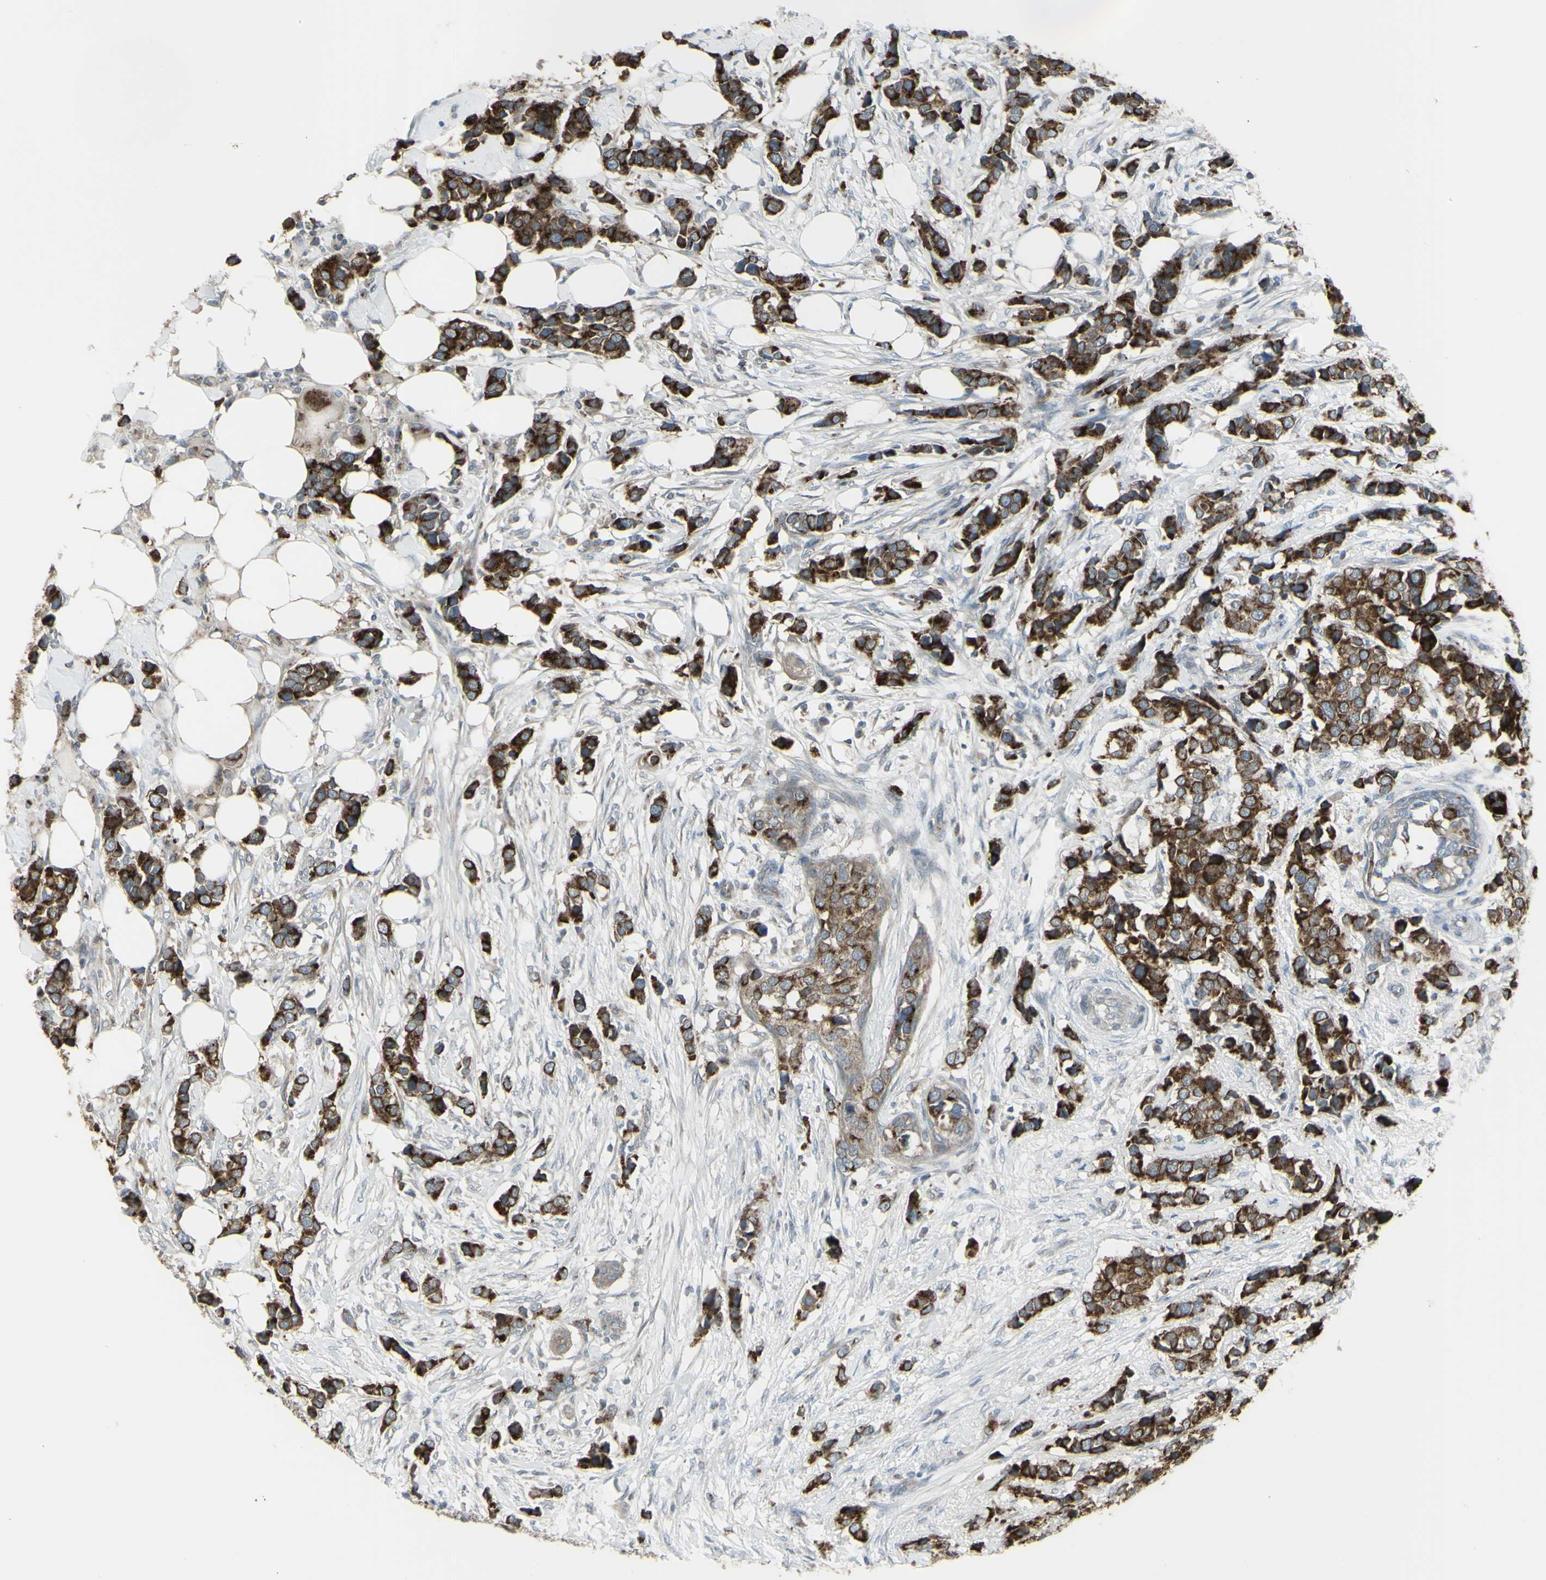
{"staining": {"intensity": "strong", "quantity": ">75%", "location": "cytoplasmic/membranous"}, "tissue": "breast cancer", "cell_type": "Tumor cells", "image_type": "cancer", "snomed": [{"axis": "morphology", "description": "Normal tissue, NOS"}, {"axis": "morphology", "description": "Duct carcinoma"}, {"axis": "topography", "description": "Breast"}], "caption": "Breast cancer (infiltrating ductal carcinoma) stained with DAB (3,3'-diaminobenzidine) IHC demonstrates high levels of strong cytoplasmic/membranous staining in approximately >75% of tumor cells. The staining is performed using DAB brown chromogen to label protein expression. The nuclei are counter-stained blue using hematoxylin.", "gene": "GALNT6", "patient": {"sex": "female", "age": 50}}